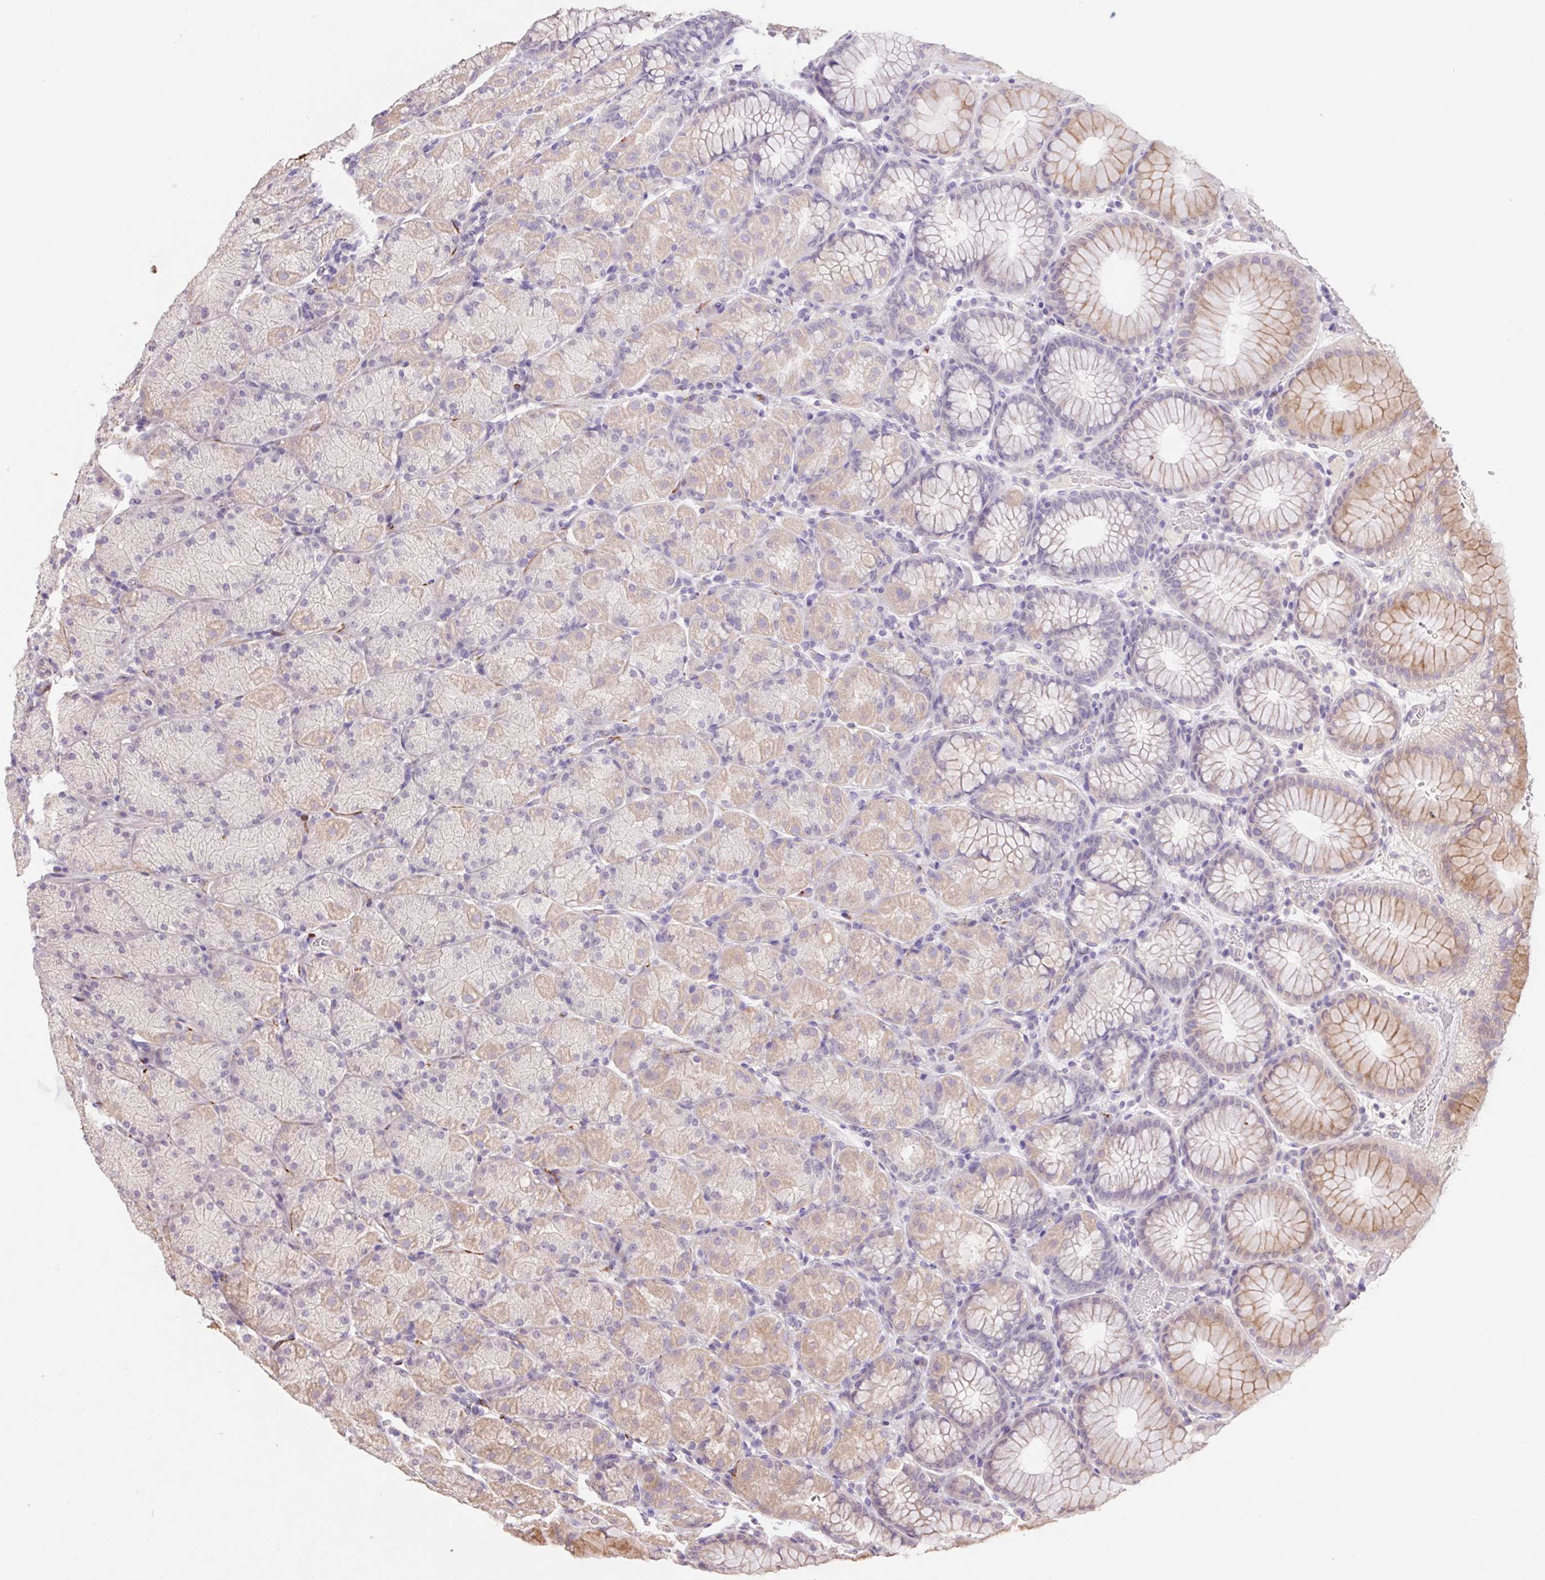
{"staining": {"intensity": "weak", "quantity": "25%-75%", "location": "cytoplasmic/membranous"}, "tissue": "stomach", "cell_type": "Glandular cells", "image_type": "normal", "snomed": [{"axis": "morphology", "description": "Normal tissue, NOS"}, {"axis": "topography", "description": "Stomach, upper"}, {"axis": "topography", "description": "Stomach"}], "caption": "Immunohistochemical staining of benign human stomach demonstrates 25%-75% levels of weak cytoplasmic/membranous protein staining in about 25%-75% of glandular cells. (Brightfield microscopy of DAB IHC at high magnification).", "gene": "GRM2", "patient": {"sex": "male", "age": 76}}